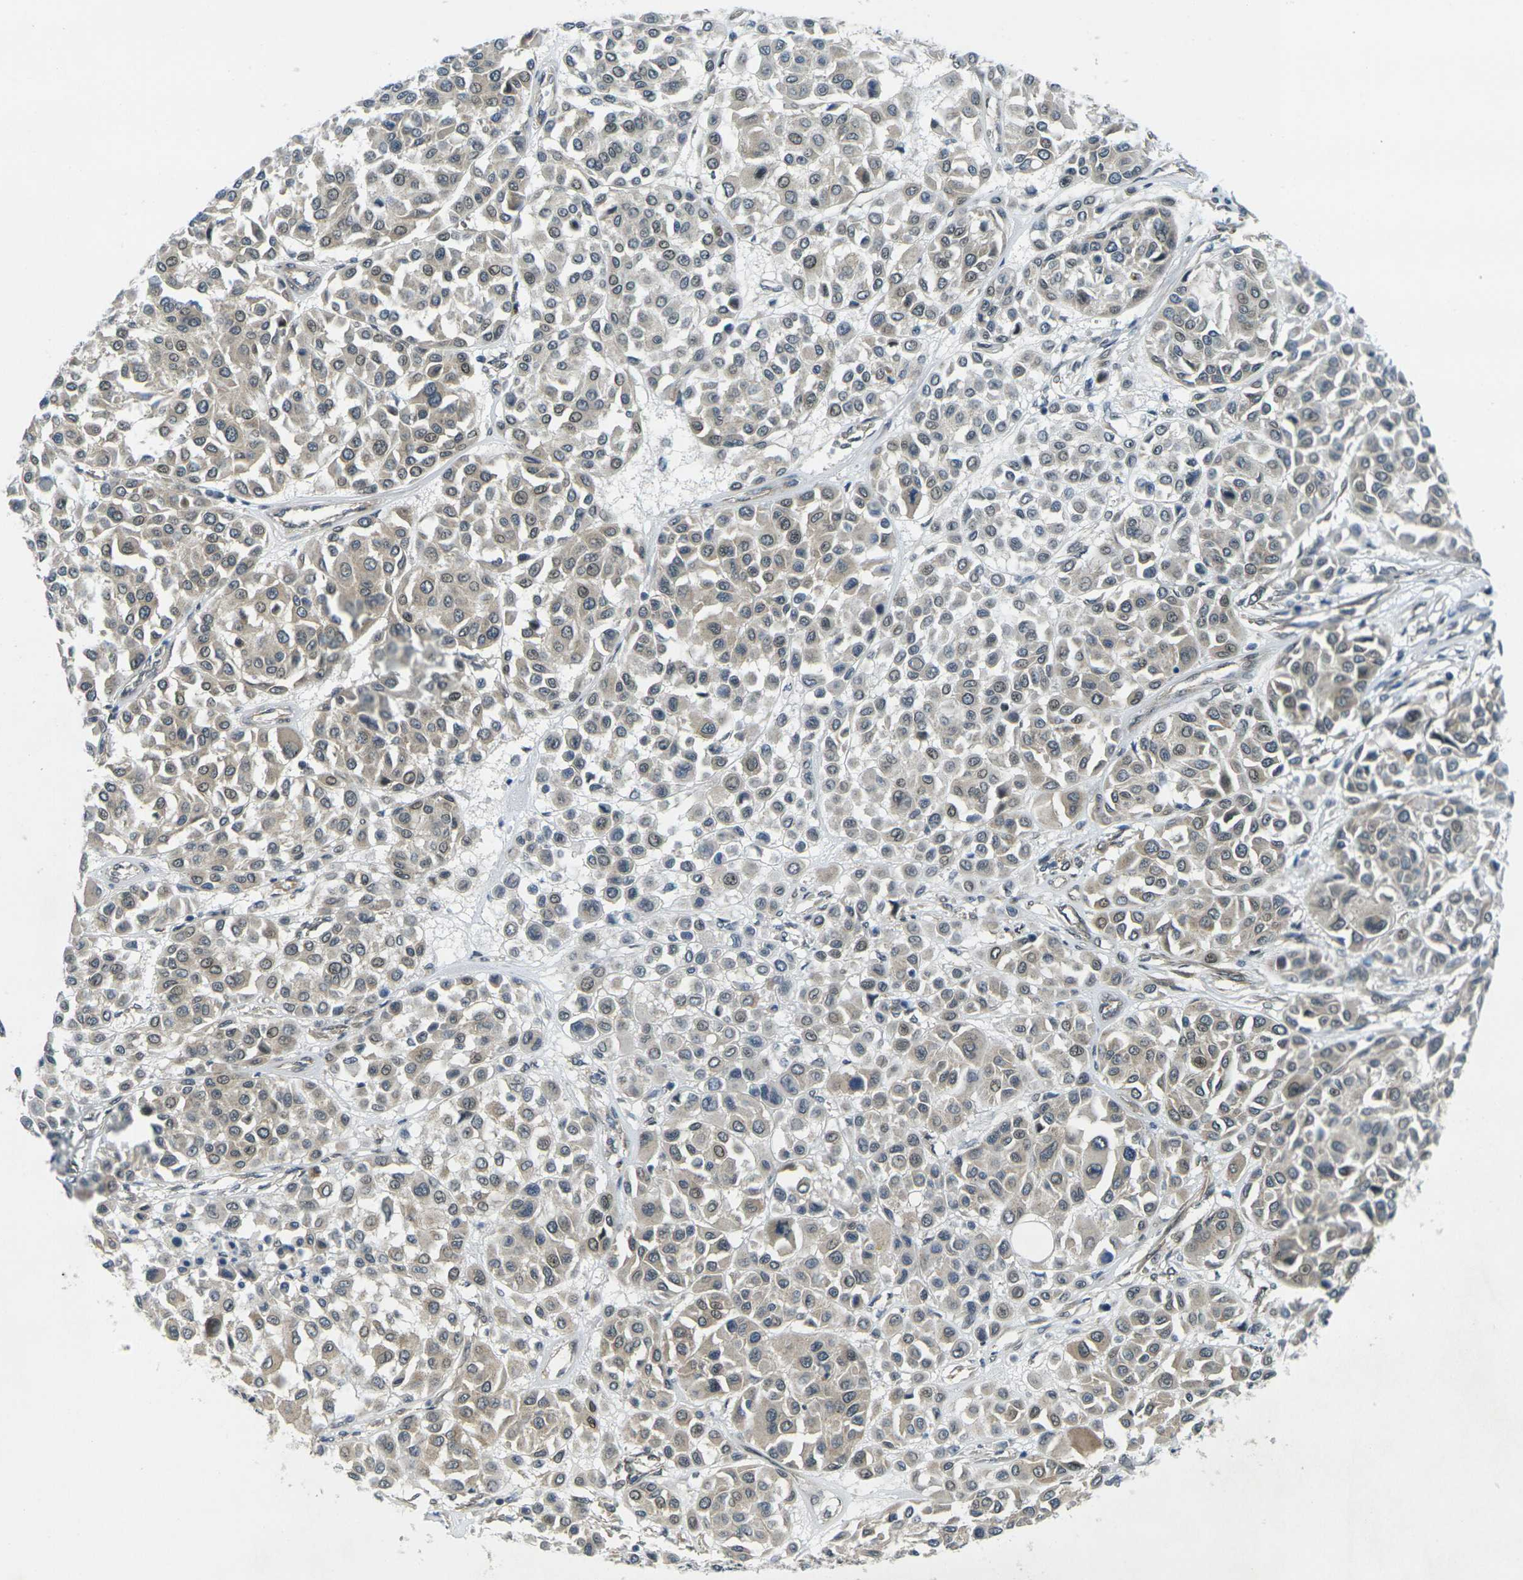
{"staining": {"intensity": "weak", "quantity": ">75%", "location": "cytoplasmic/membranous,nuclear"}, "tissue": "melanoma", "cell_type": "Tumor cells", "image_type": "cancer", "snomed": [{"axis": "morphology", "description": "Malignant melanoma, Metastatic site"}, {"axis": "topography", "description": "Soft tissue"}], "caption": "Immunohistochemistry (IHC) micrograph of neoplastic tissue: human melanoma stained using immunohistochemistry (IHC) shows low levels of weak protein expression localized specifically in the cytoplasmic/membranous and nuclear of tumor cells, appearing as a cytoplasmic/membranous and nuclear brown color.", "gene": "KCTD10", "patient": {"sex": "male", "age": 41}}